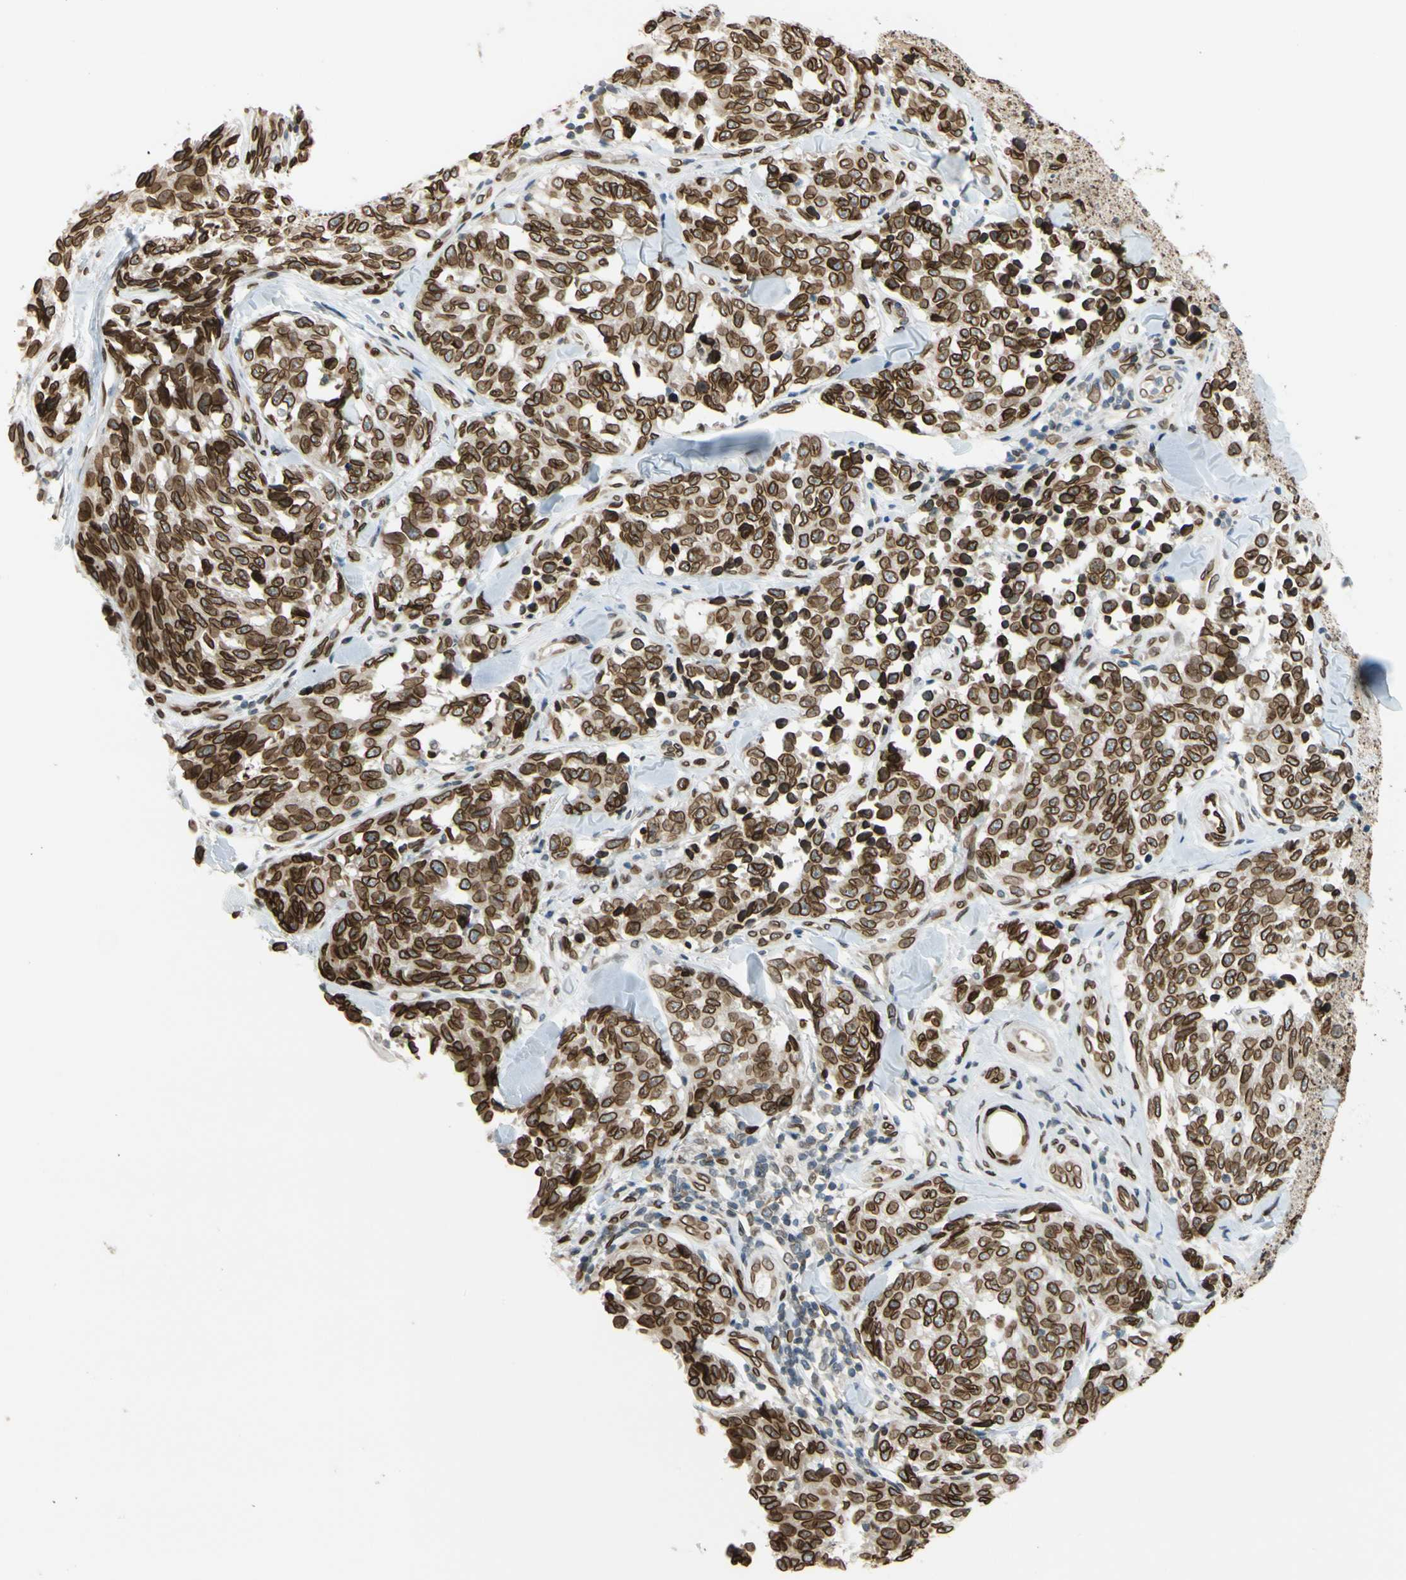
{"staining": {"intensity": "strong", "quantity": ">75%", "location": "cytoplasmic/membranous,nuclear"}, "tissue": "melanoma", "cell_type": "Tumor cells", "image_type": "cancer", "snomed": [{"axis": "morphology", "description": "Malignant melanoma, NOS"}, {"axis": "topography", "description": "Skin"}], "caption": "Malignant melanoma stained with a protein marker displays strong staining in tumor cells.", "gene": "SUN1", "patient": {"sex": "female", "age": 64}}